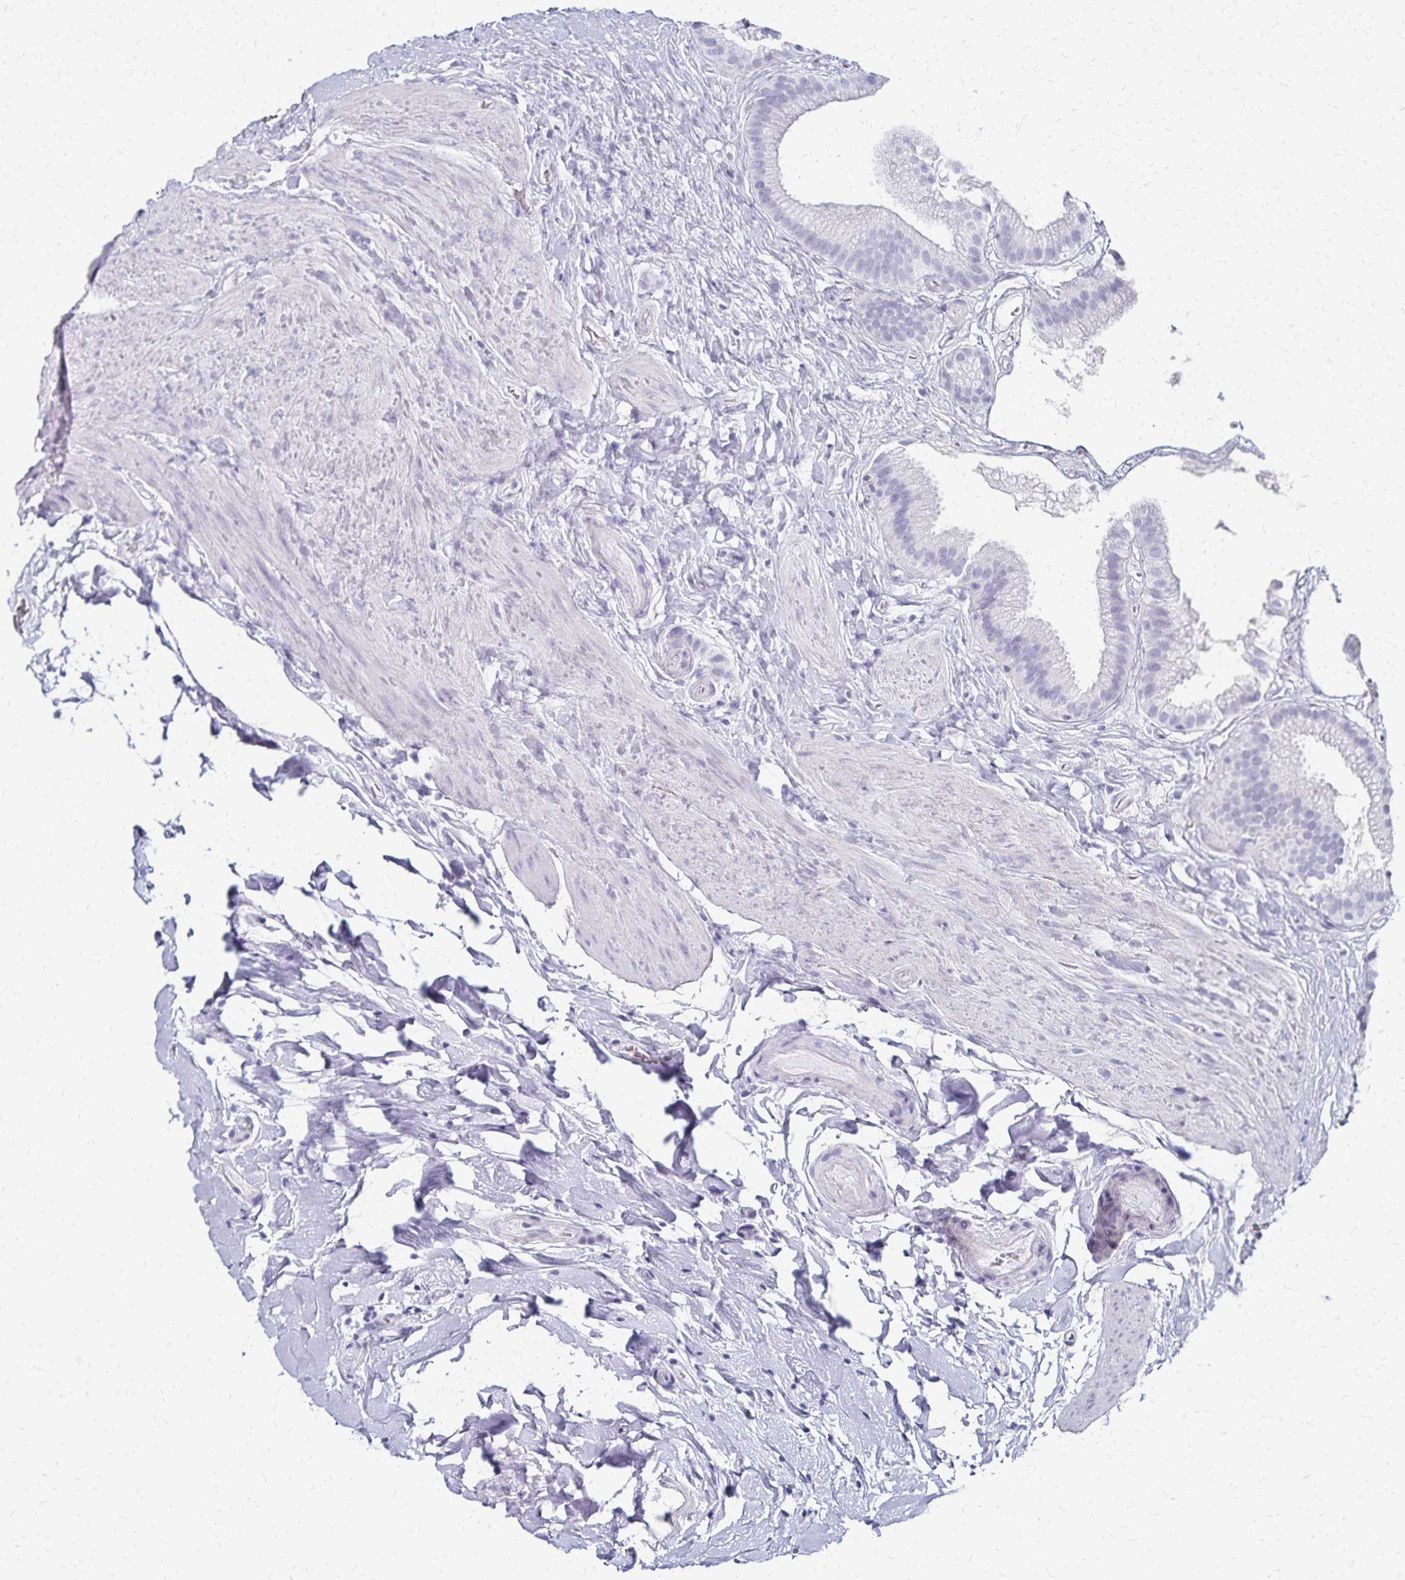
{"staining": {"intensity": "negative", "quantity": "none", "location": "none"}, "tissue": "gallbladder", "cell_type": "Glandular cells", "image_type": "normal", "snomed": [{"axis": "morphology", "description": "Normal tissue, NOS"}, {"axis": "topography", "description": "Gallbladder"}], "caption": "Glandular cells show no significant protein staining in benign gallbladder. Nuclei are stained in blue.", "gene": "GIP", "patient": {"sex": "female", "age": 63}}